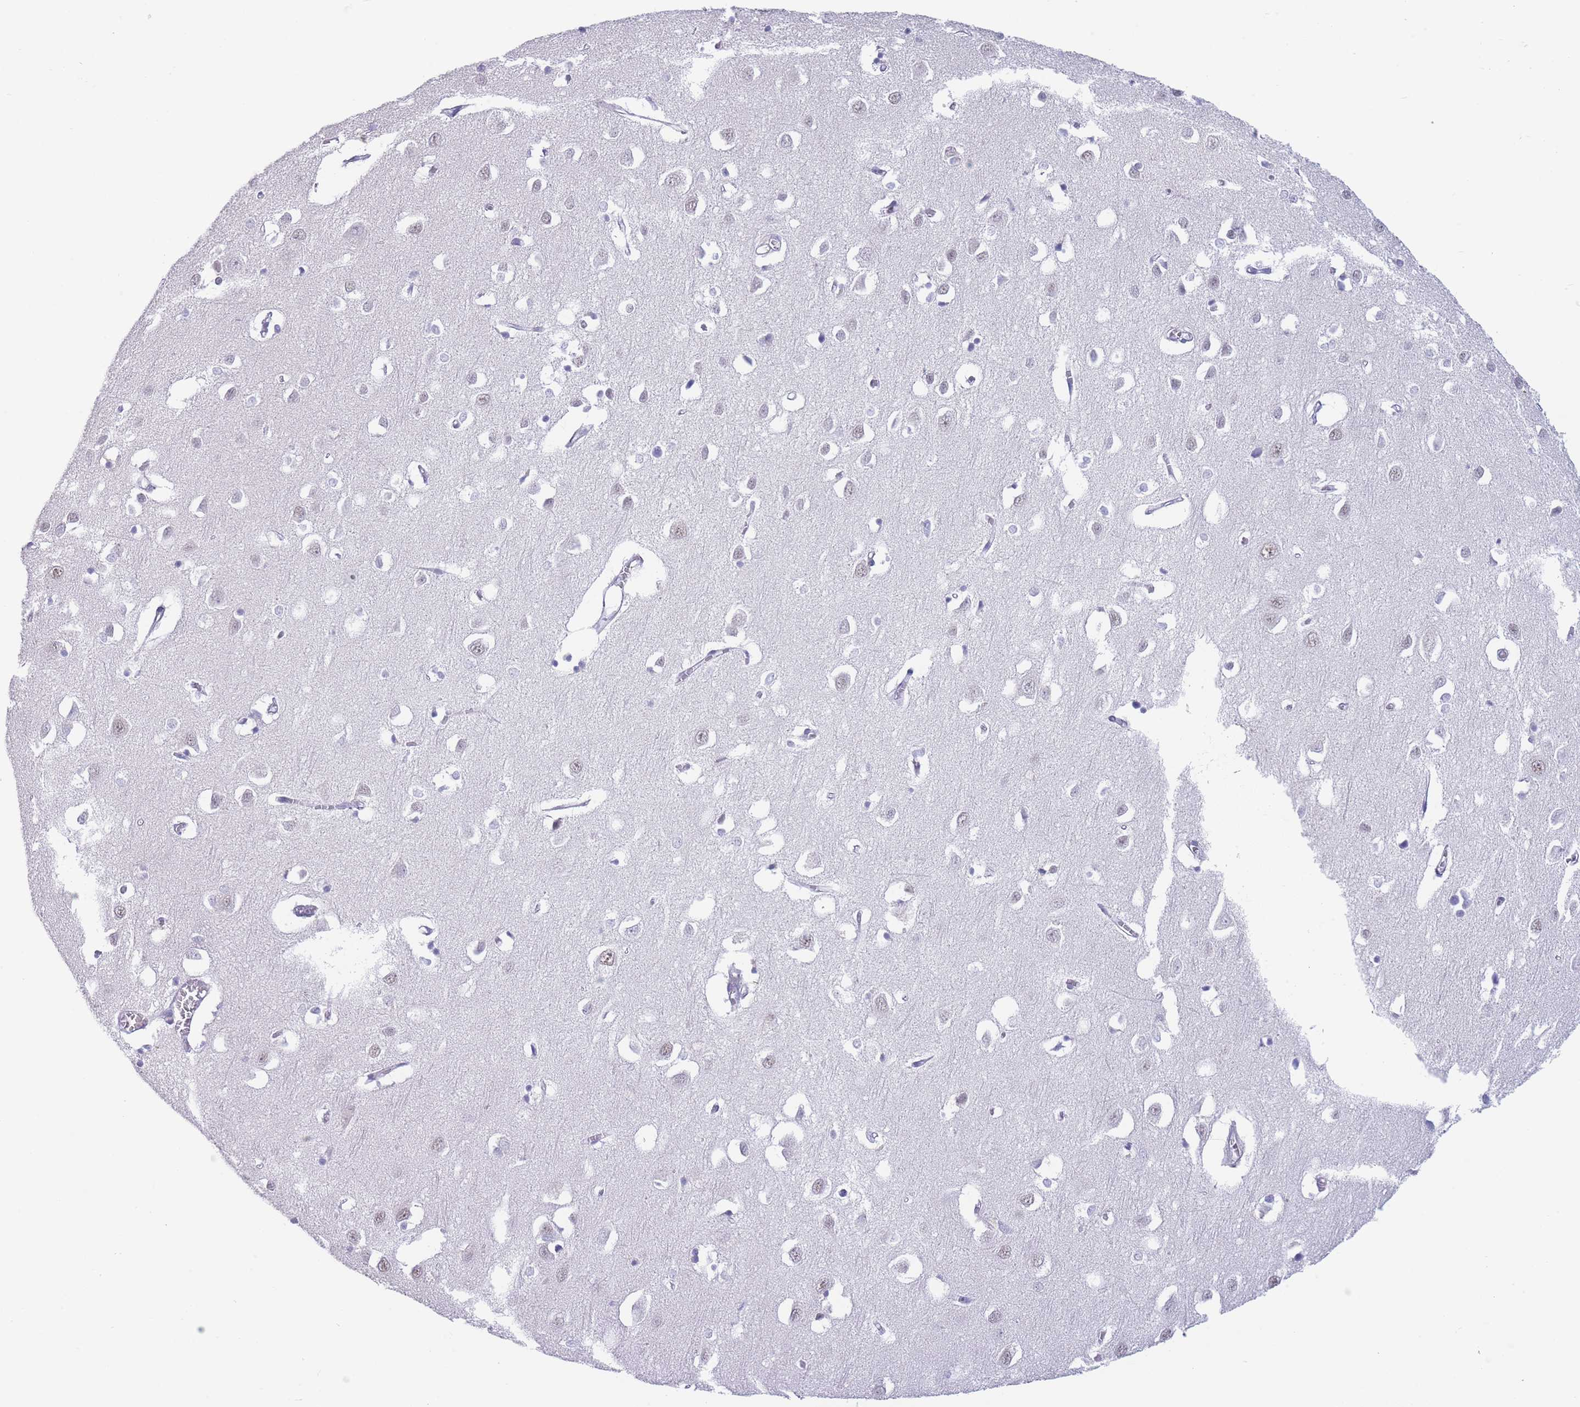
{"staining": {"intensity": "negative", "quantity": "none", "location": "none"}, "tissue": "cerebral cortex", "cell_type": "Endothelial cells", "image_type": "normal", "snomed": [{"axis": "morphology", "description": "Normal tissue, NOS"}, {"axis": "topography", "description": "Cerebral cortex"}], "caption": "Immunohistochemical staining of normal cerebral cortex exhibits no significant positivity in endothelial cells.", "gene": "ASAP3", "patient": {"sex": "female", "age": 64}}